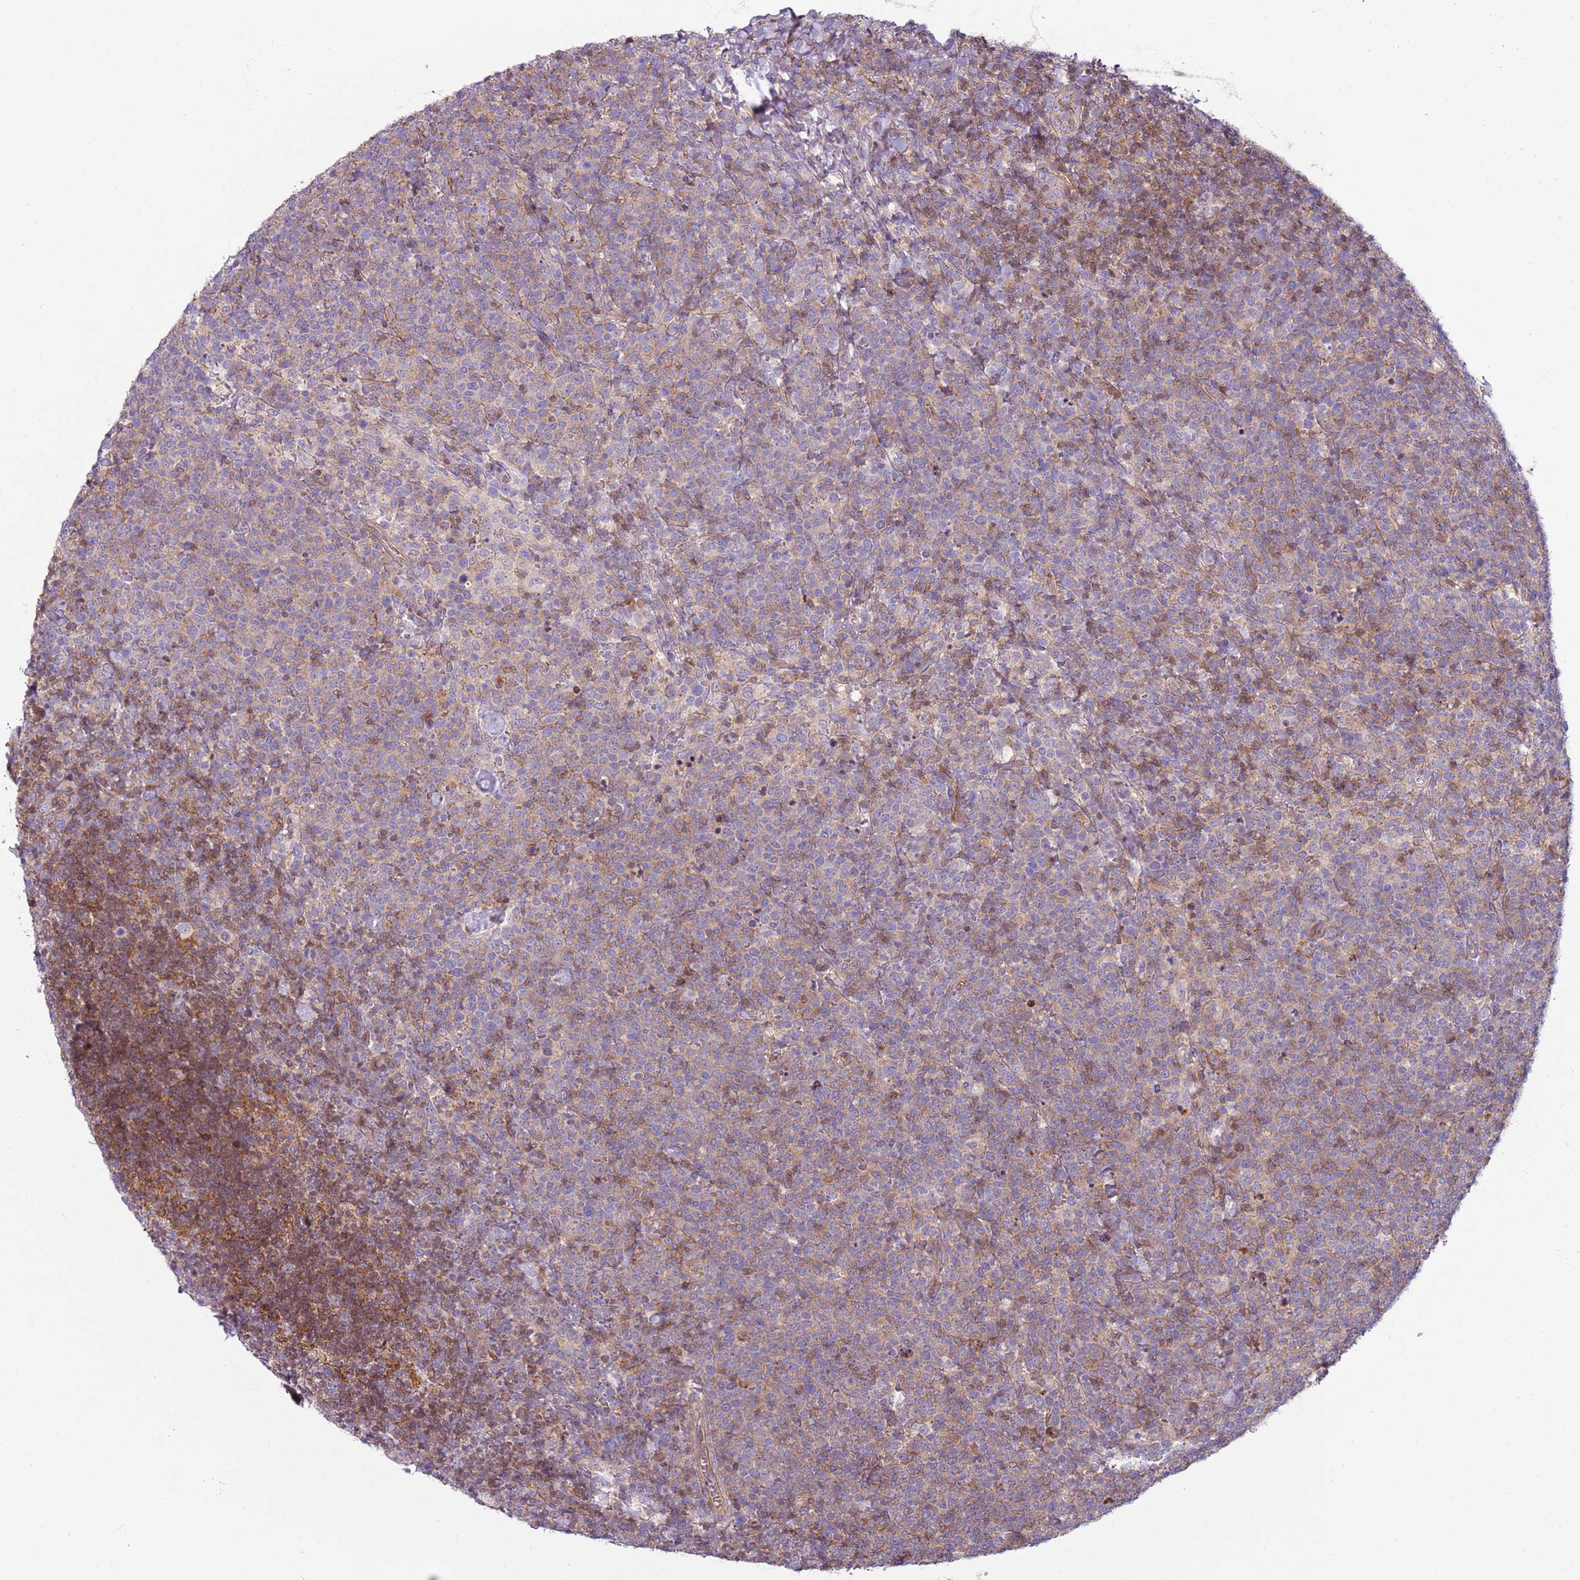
{"staining": {"intensity": "moderate", "quantity": "<25%", "location": "cytoplasmic/membranous"}, "tissue": "lymphoma", "cell_type": "Tumor cells", "image_type": "cancer", "snomed": [{"axis": "morphology", "description": "Malignant lymphoma, non-Hodgkin's type, High grade"}, {"axis": "topography", "description": "Lymph node"}], "caption": "Brown immunohistochemical staining in human malignant lymphoma, non-Hodgkin's type (high-grade) displays moderate cytoplasmic/membranous positivity in about <25% of tumor cells. (Brightfield microscopy of DAB IHC at high magnification).", "gene": "GNAI3", "patient": {"sex": "male", "age": 61}}